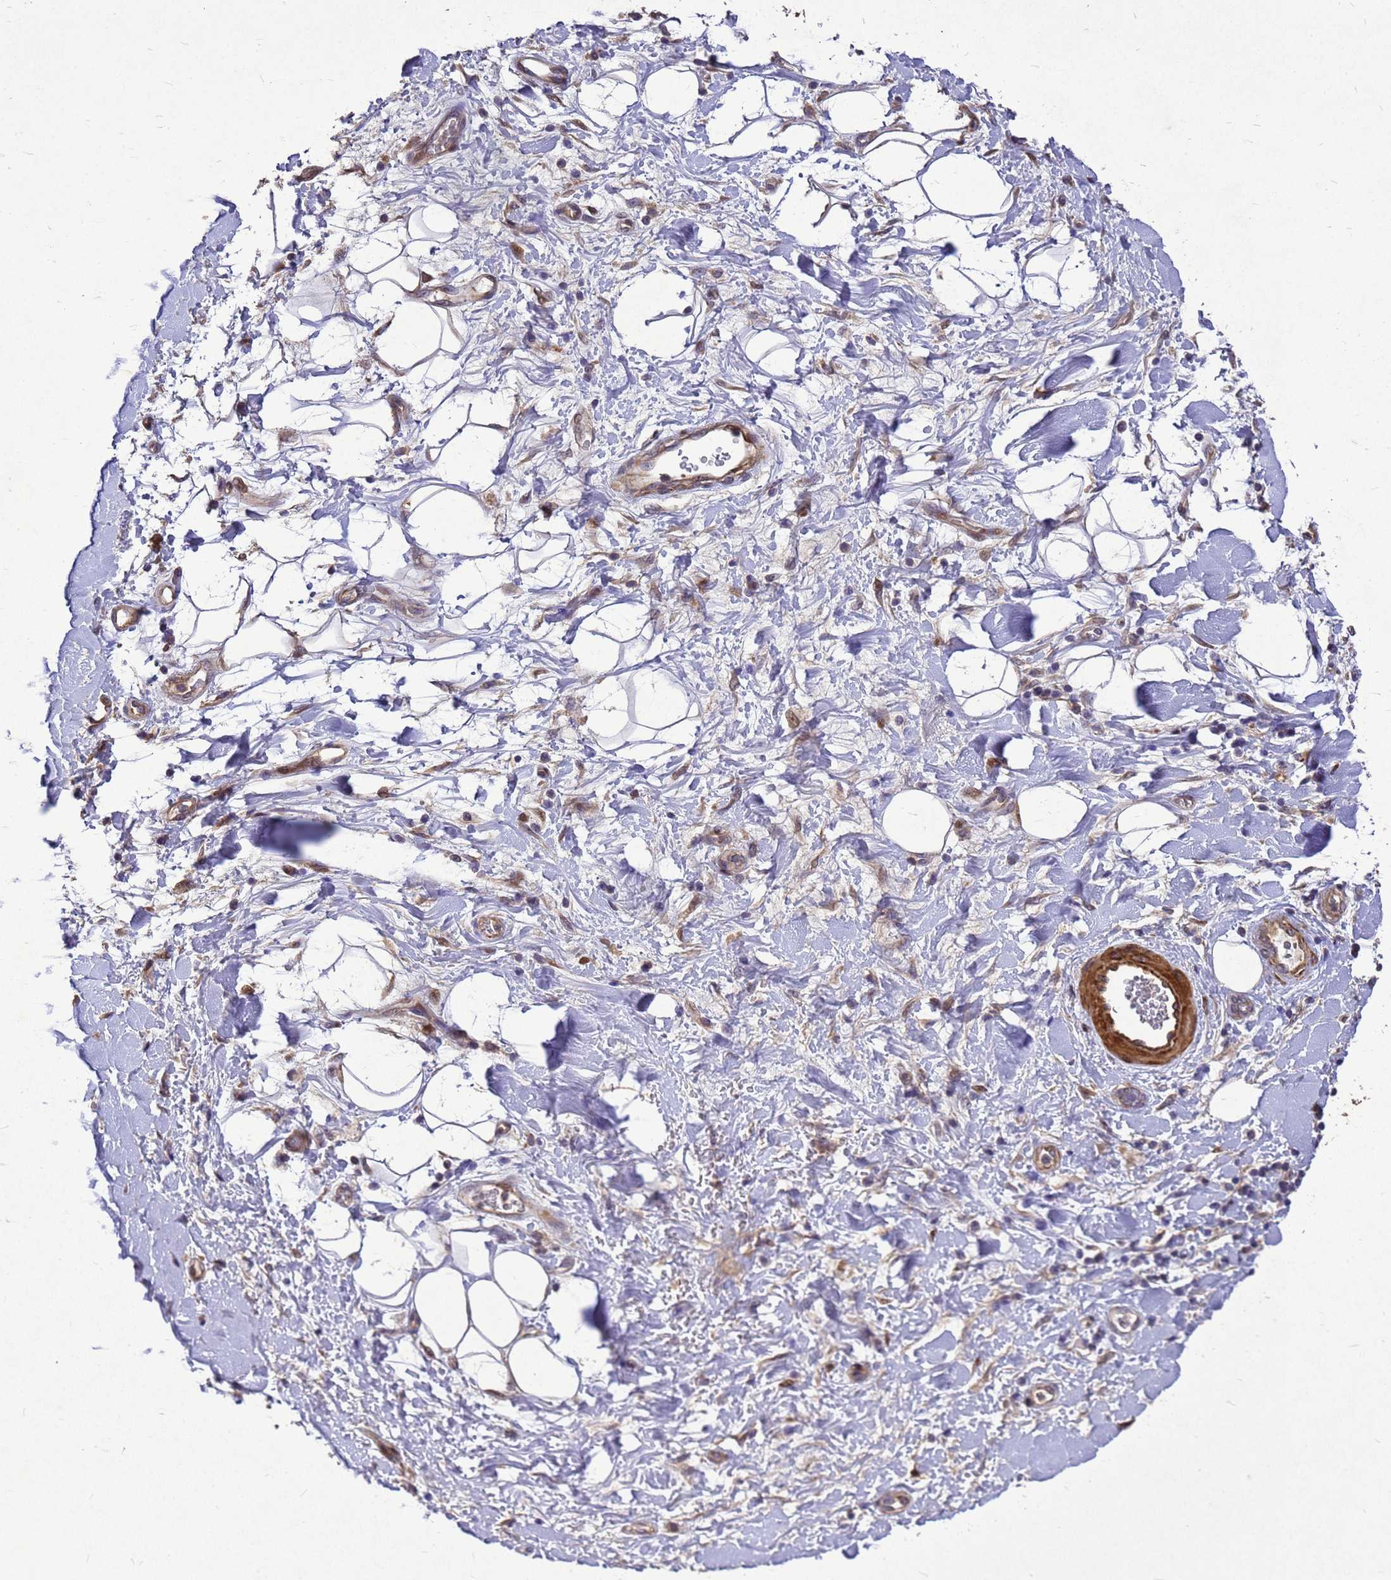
{"staining": {"intensity": "weak", "quantity": ">75%", "location": "cytoplasmic/membranous"}, "tissue": "adipose tissue", "cell_type": "Adipocytes", "image_type": "normal", "snomed": [{"axis": "morphology", "description": "Normal tissue, NOS"}, {"axis": "morphology", "description": "Adenocarcinoma, NOS"}, {"axis": "topography", "description": "Pancreas"}, {"axis": "topography", "description": "Peripheral nerve tissue"}], "caption": "Normal adipose tissue was stained to show a protein in brown. There is low levels of weak cytoplasmic/membranous expression in approximately >75% of adipocytes.", "gene": "RSPRY1", "patient": {"sex": "male", "age": 59}}